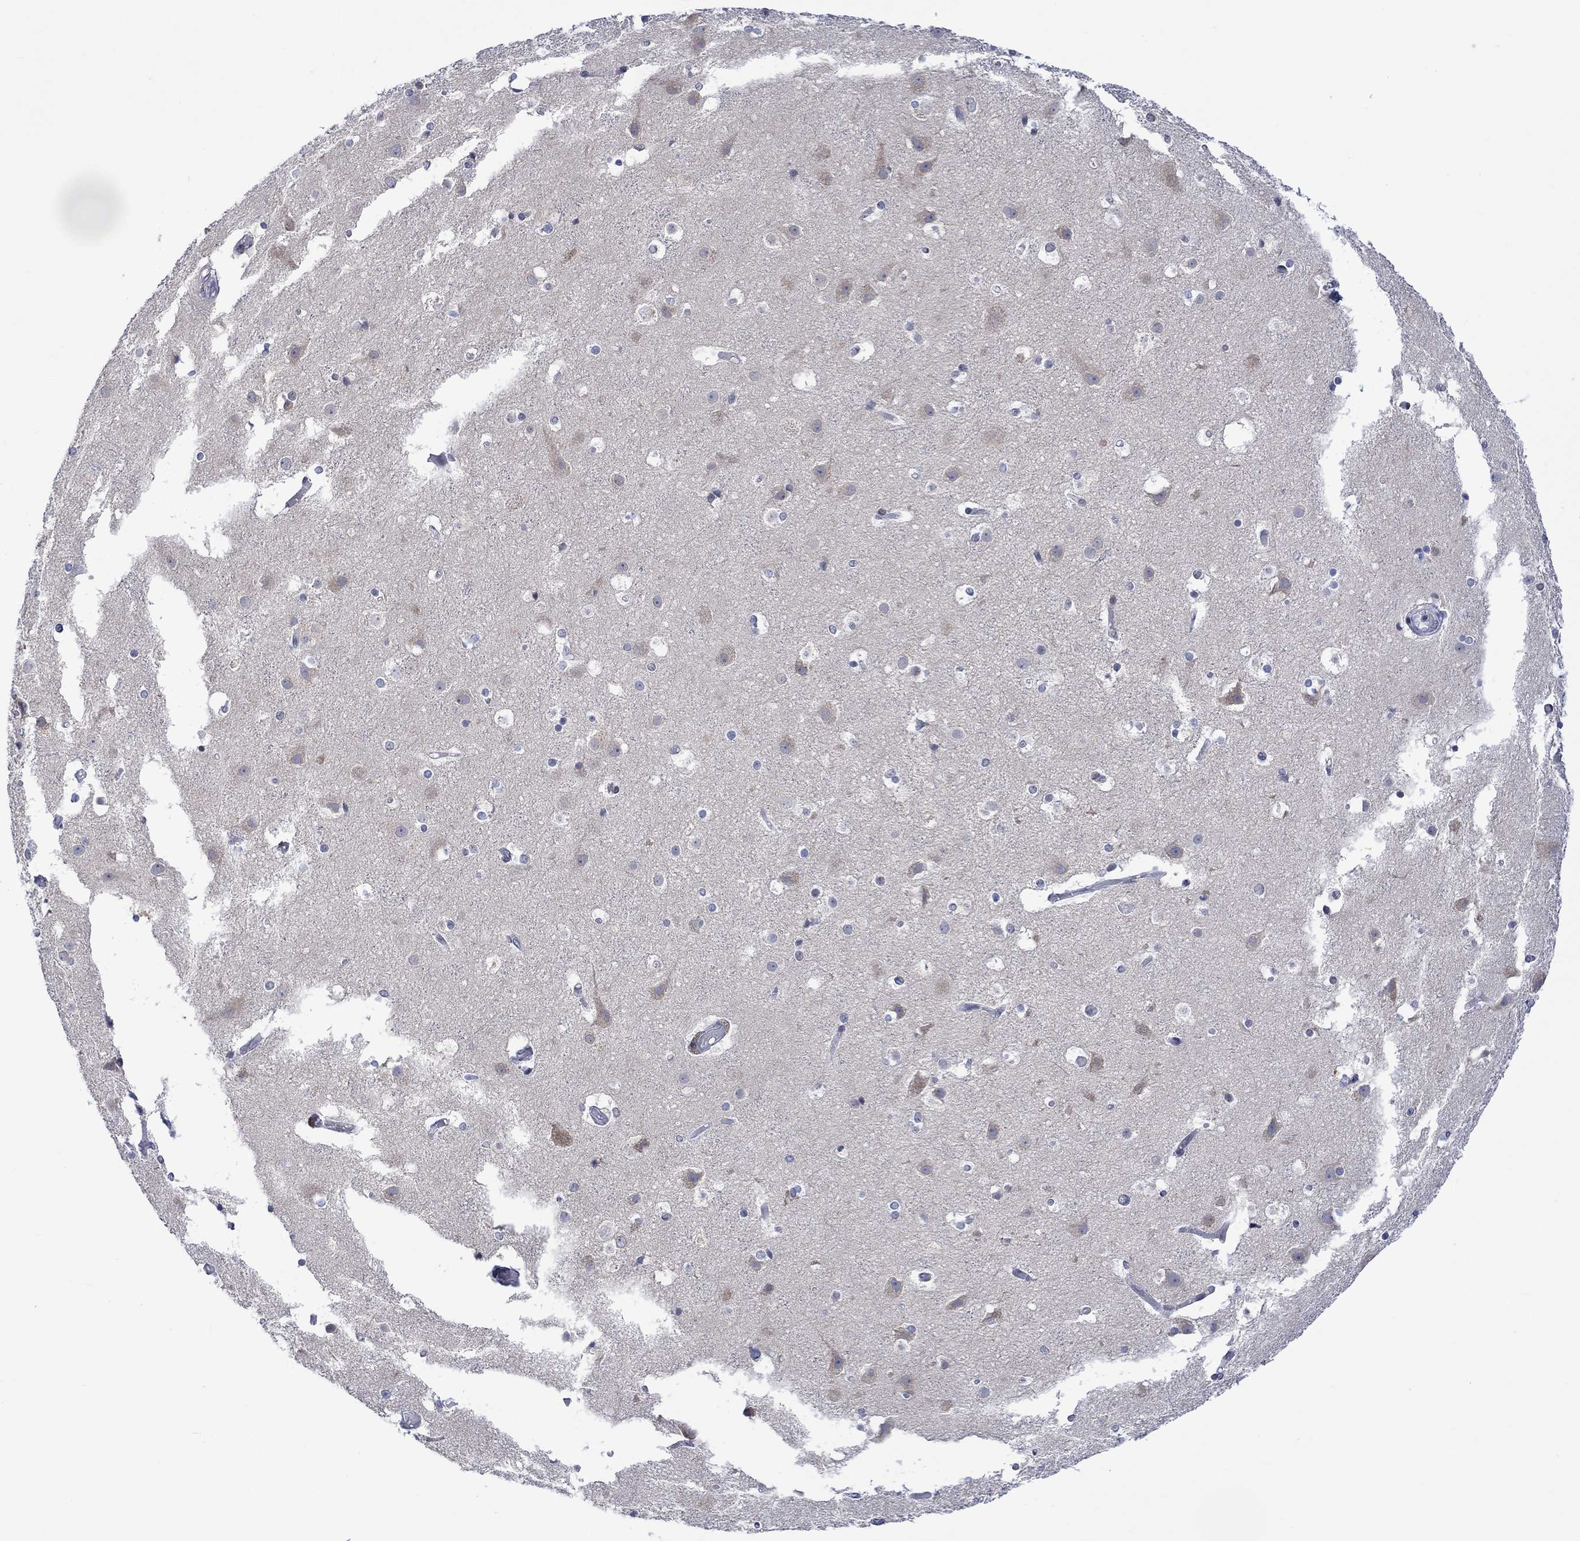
{"staining": {"intensity": "negative", "quantity": "none", "location": "none"}, "tissue": "cerebral cortex", "cell_type": "Endothelial cells", "image_type": "normal", "snomed": [{"axis": "morphology", "description": "Normal tissue, NOS"}, {"axis": "topography", "description": "Cerebral cortex"}], "caption": "IHC histopathology image of benign human cerebral cortex stained for a protein (brown), which demonstrates no staining in endothelial cells. The staining was performed using DAB to visualize the protein expression in brown, while the nuclei were stained in blue with hematoxylin (Magnification: 20x).", "gene": "DCX", "patient": {"sex": "female", "age": 52}}